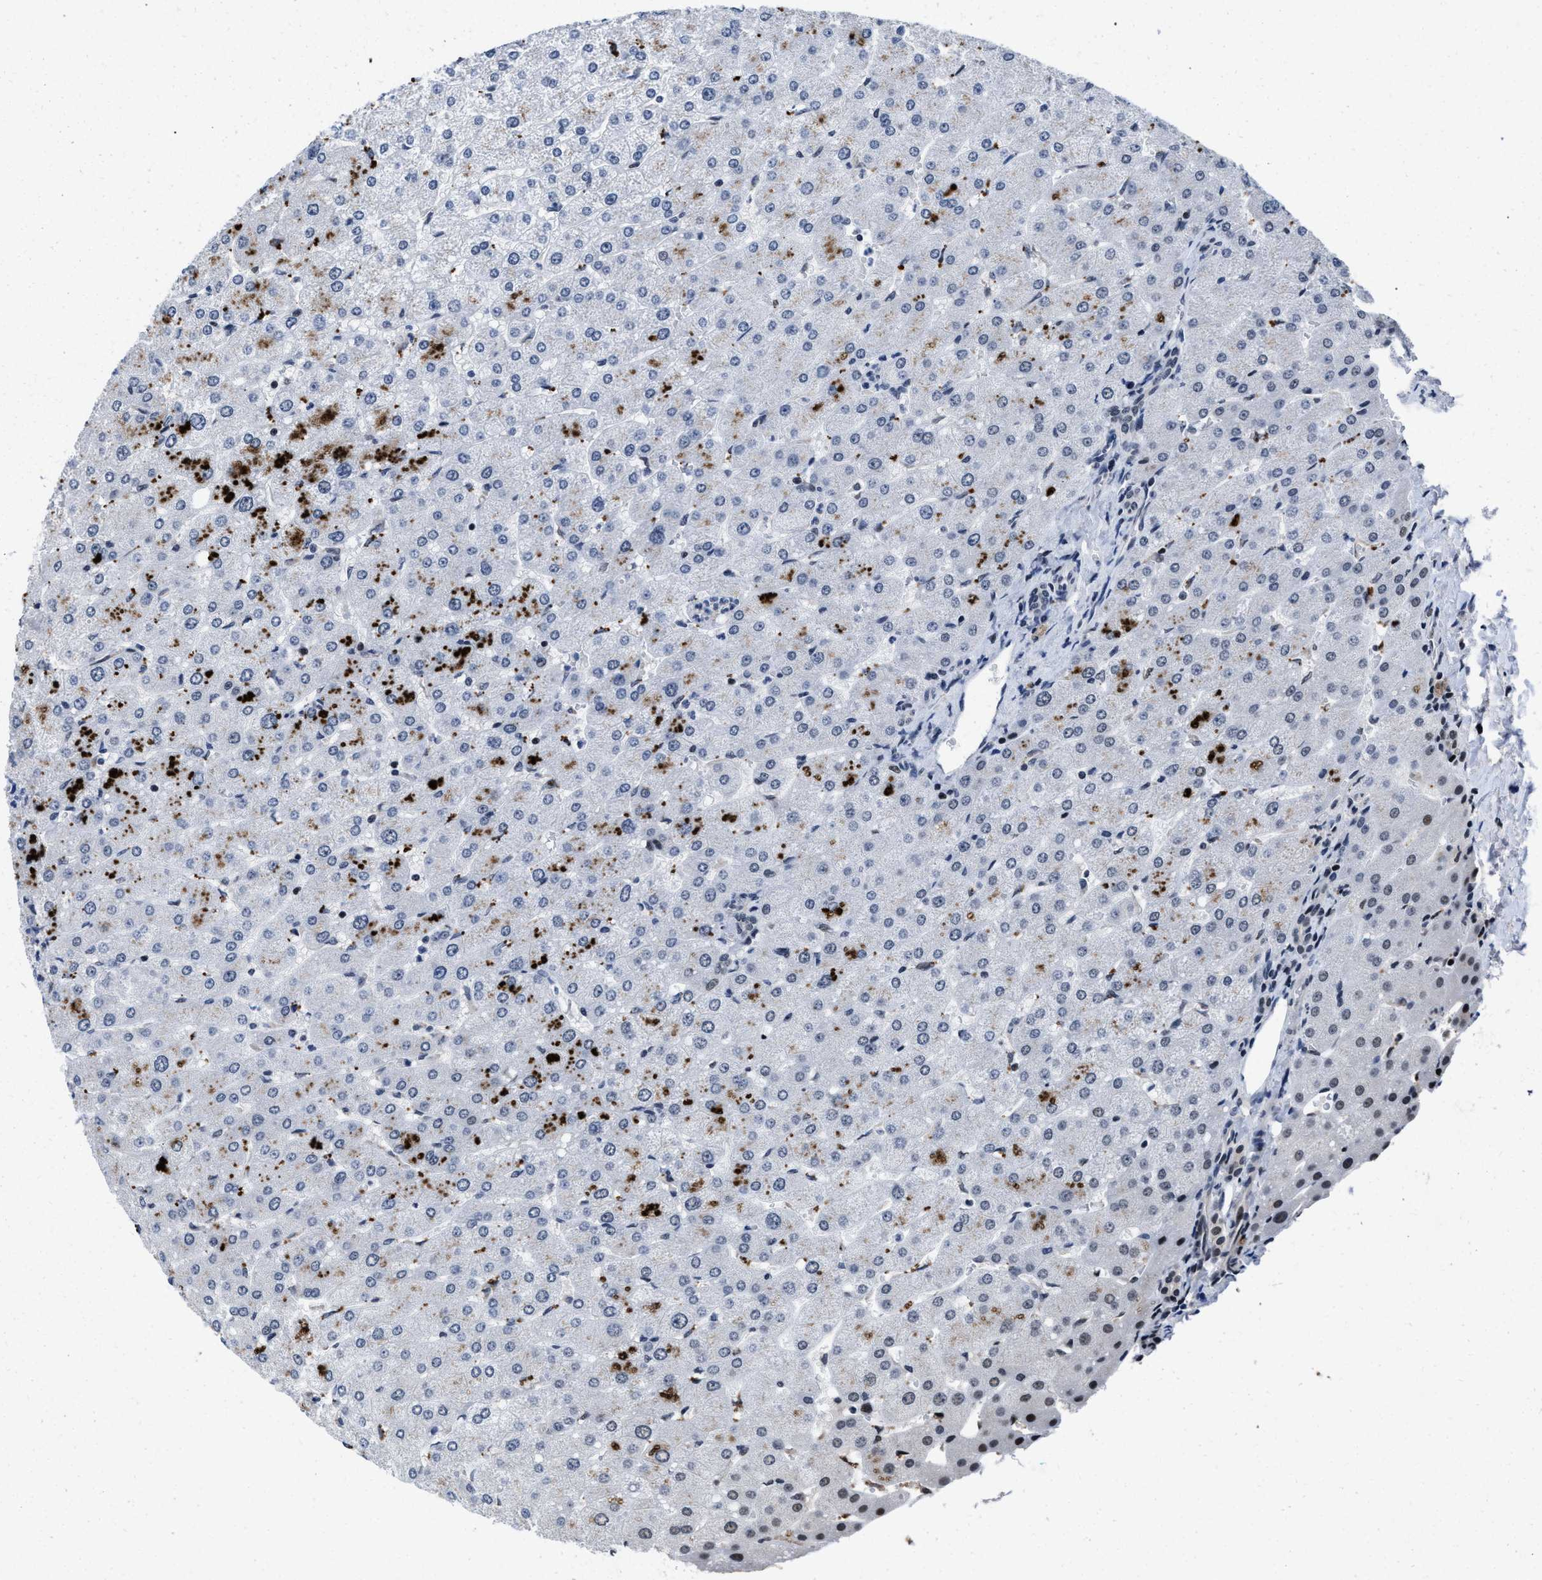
{"staining": {"intensity": "weak", "quantity": "<25%", "location": "nuclear"}, "tissue": "liver", "cell_type": "Cholangiocytes", "image_type": "normal", "snomed": [{"axis": "morphology", "description": "Normal tissue, NOS"}, {"axis": "topography", "description": "Liver"}], "caption": "A histopathology image of human liver is negative for staining in cholangiocytes.", "gene": "WDR81", "patient": {"sex": "male", "age": 55}}